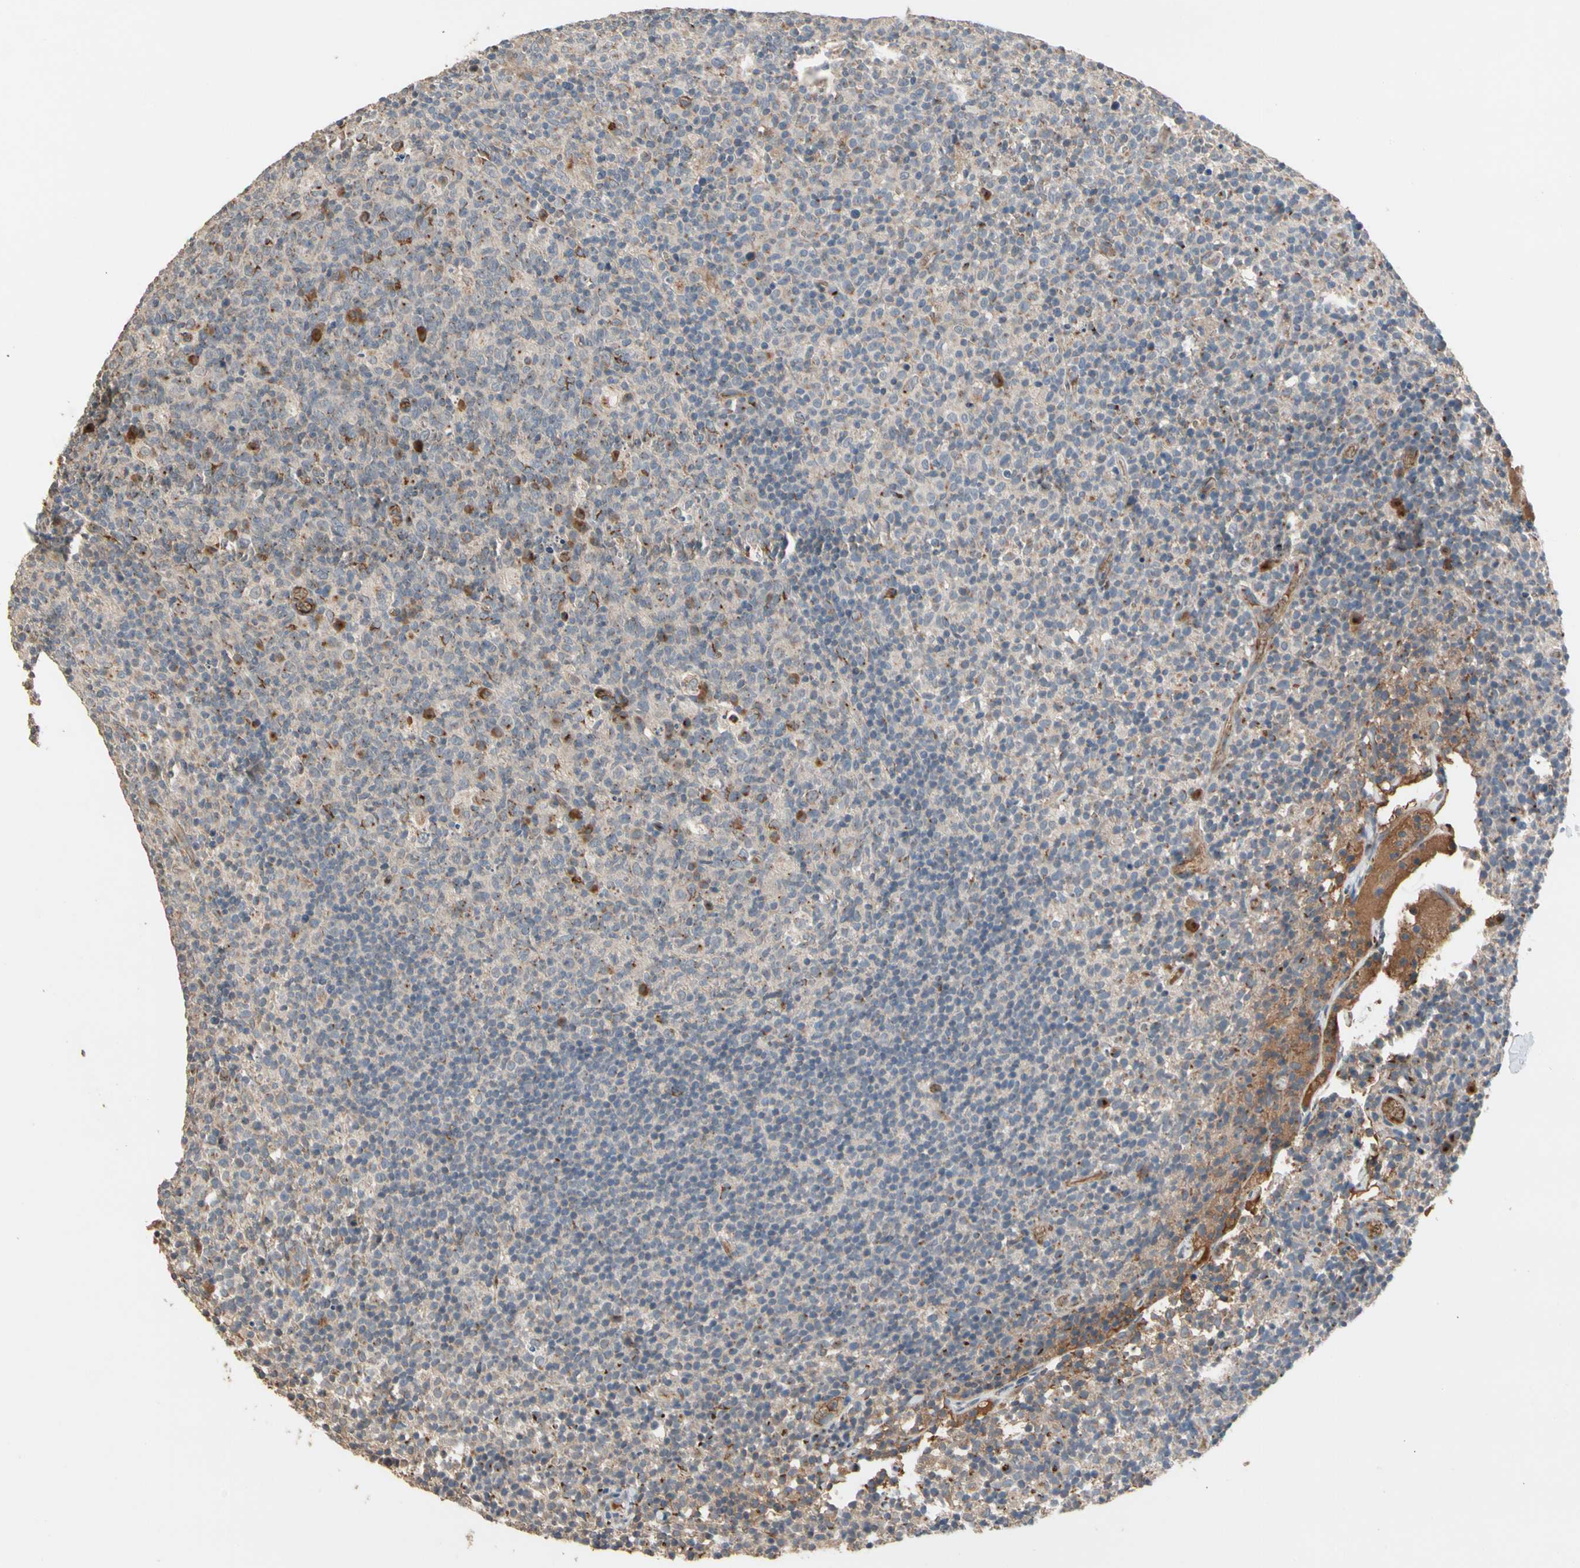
{"staining": {"intensity": "moderate", "quantity": "<25%", "location": "cytoplasmic/membranous"}, "tissue": "lymph node", "cell_type": "Germinal center cells", "image_type": "normal", "snomed": [{"axis": "morphology", "description": "Normal tissue, NOS"}, {"axis": "morphology", "description": "Inflammation, NOS"}, {"axis": "topography", "description": "Lymph node"}], "caption": "Moderate cytoplasmic/membranous positivity for a protein is appreciated in about <25% of germinal center cells of unremarkable lymph node using immunohistochemistry.", "gene": "GCK", "patient": {"sex": "male", "age": 55}}